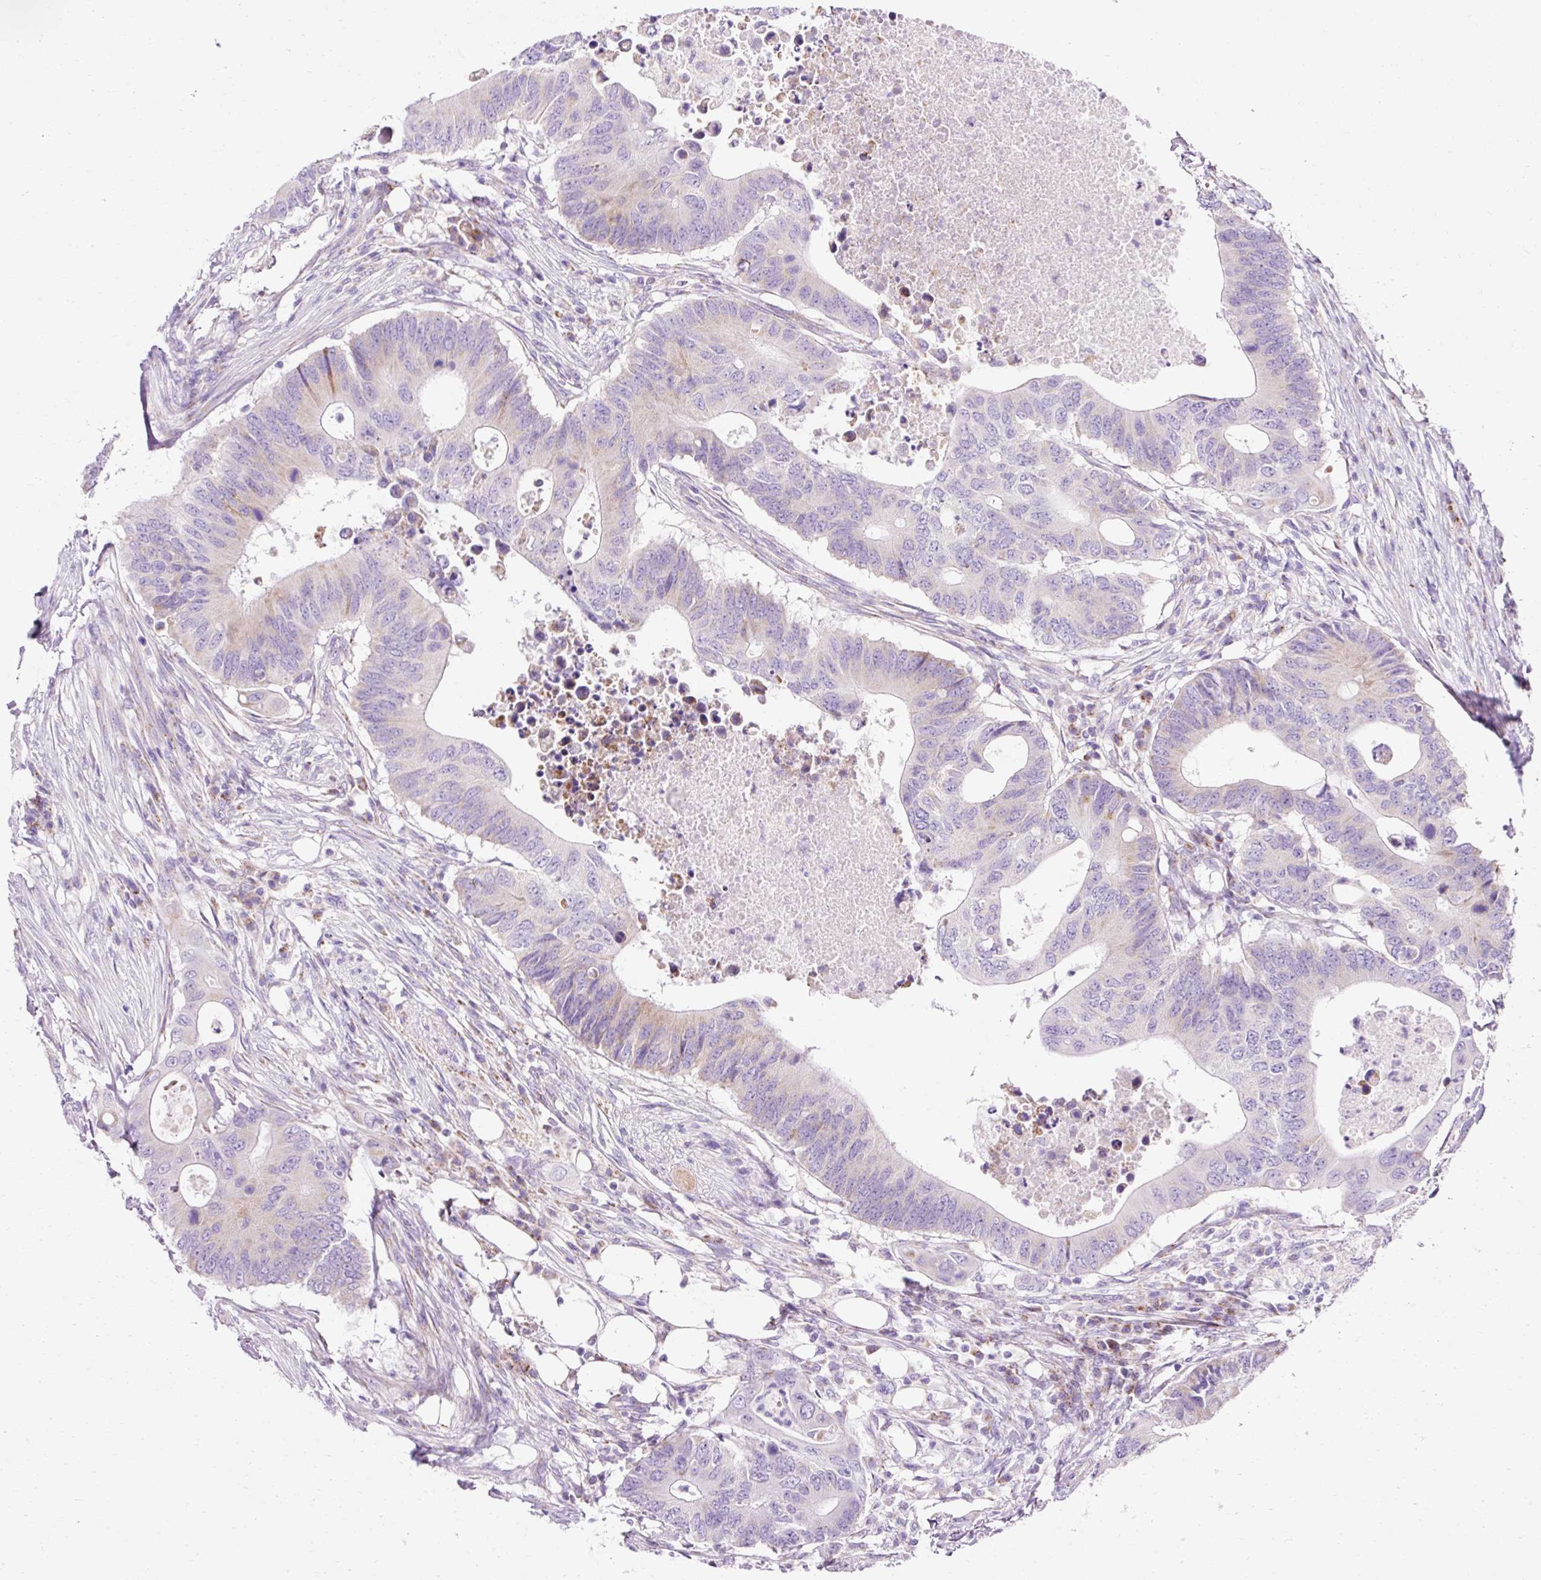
{"staining": {"intensity": "weak", "quantity": "<25%", "location": "cytoplasmic/membranous"}, "tissue": "colorectal cancer", "cell_type": "Tumor cells", "image_type": "cancer", "snomed": [{"axis": "morphology", "description": "Adenocarcinoma, NOS"}, {"axis": "topography", "description": "Colon"}], "caption": "IHC of human colorectal cancer (adenocarcinoma) reveals no positivity in tumor cells. (IHC, brightfield microscopy, high magnification).", "gene": "PLPP2", "patient": {"sex": "male", "age": 71}}